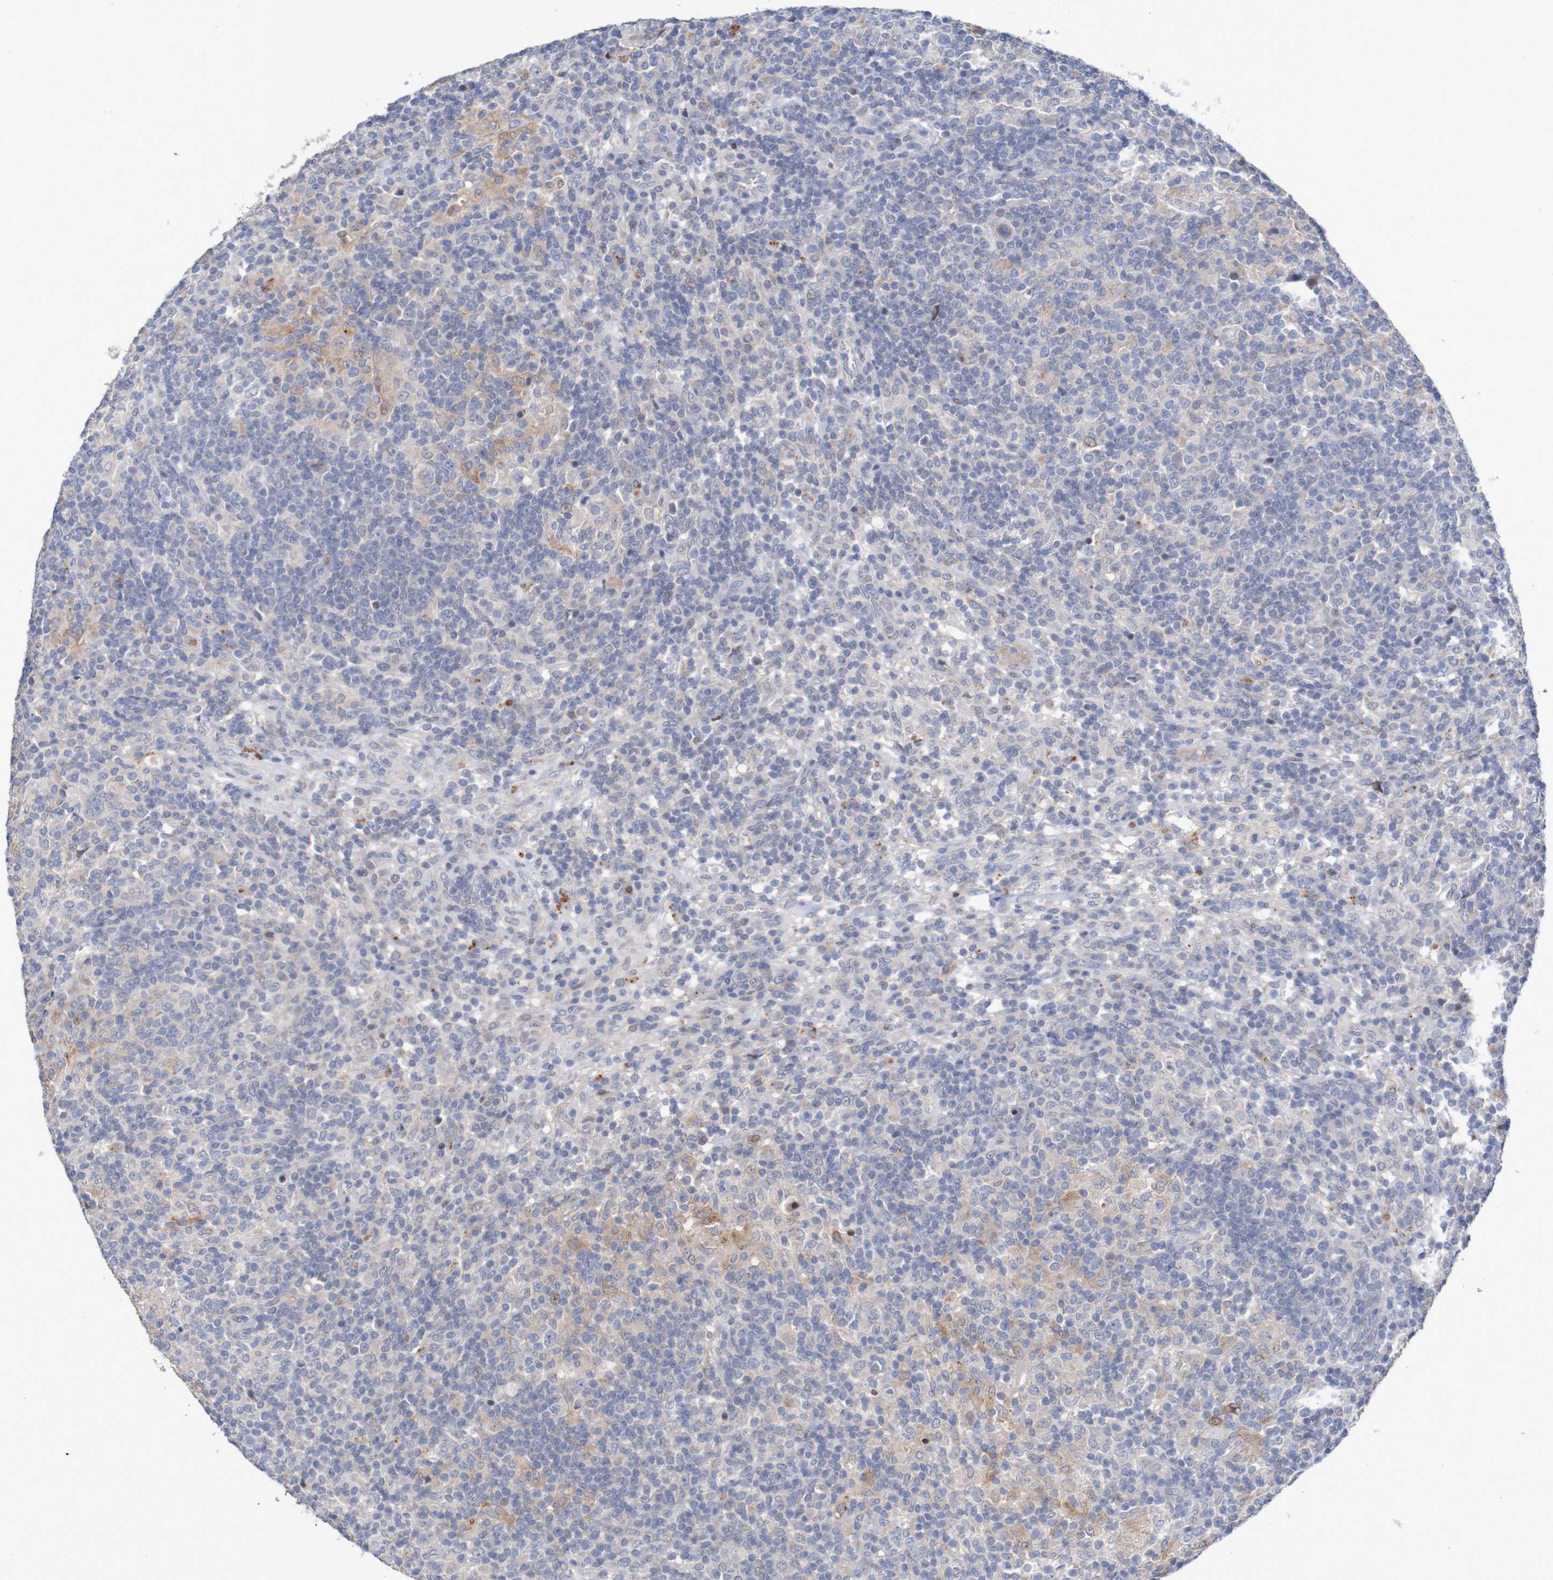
{"staining": {"intensity": "negative", "quantity": "none", "location": "none"}, "tissue": "lymphoma", "cell_type": "Tumor cells", "image_type": "cancer", "snomed": [{"axis": "morphology", "description": "Hodgkin's disease, NOS"}, {"axis": "topography", "description": "Lymph node"}], "caption": "This is a histopathology image of immunohistochemistry (IHC) staining of lymphoma, which shows no positivity in tumor cells.", "gene": "FBP2", "patient": {"sex": "male", "age": 70}}